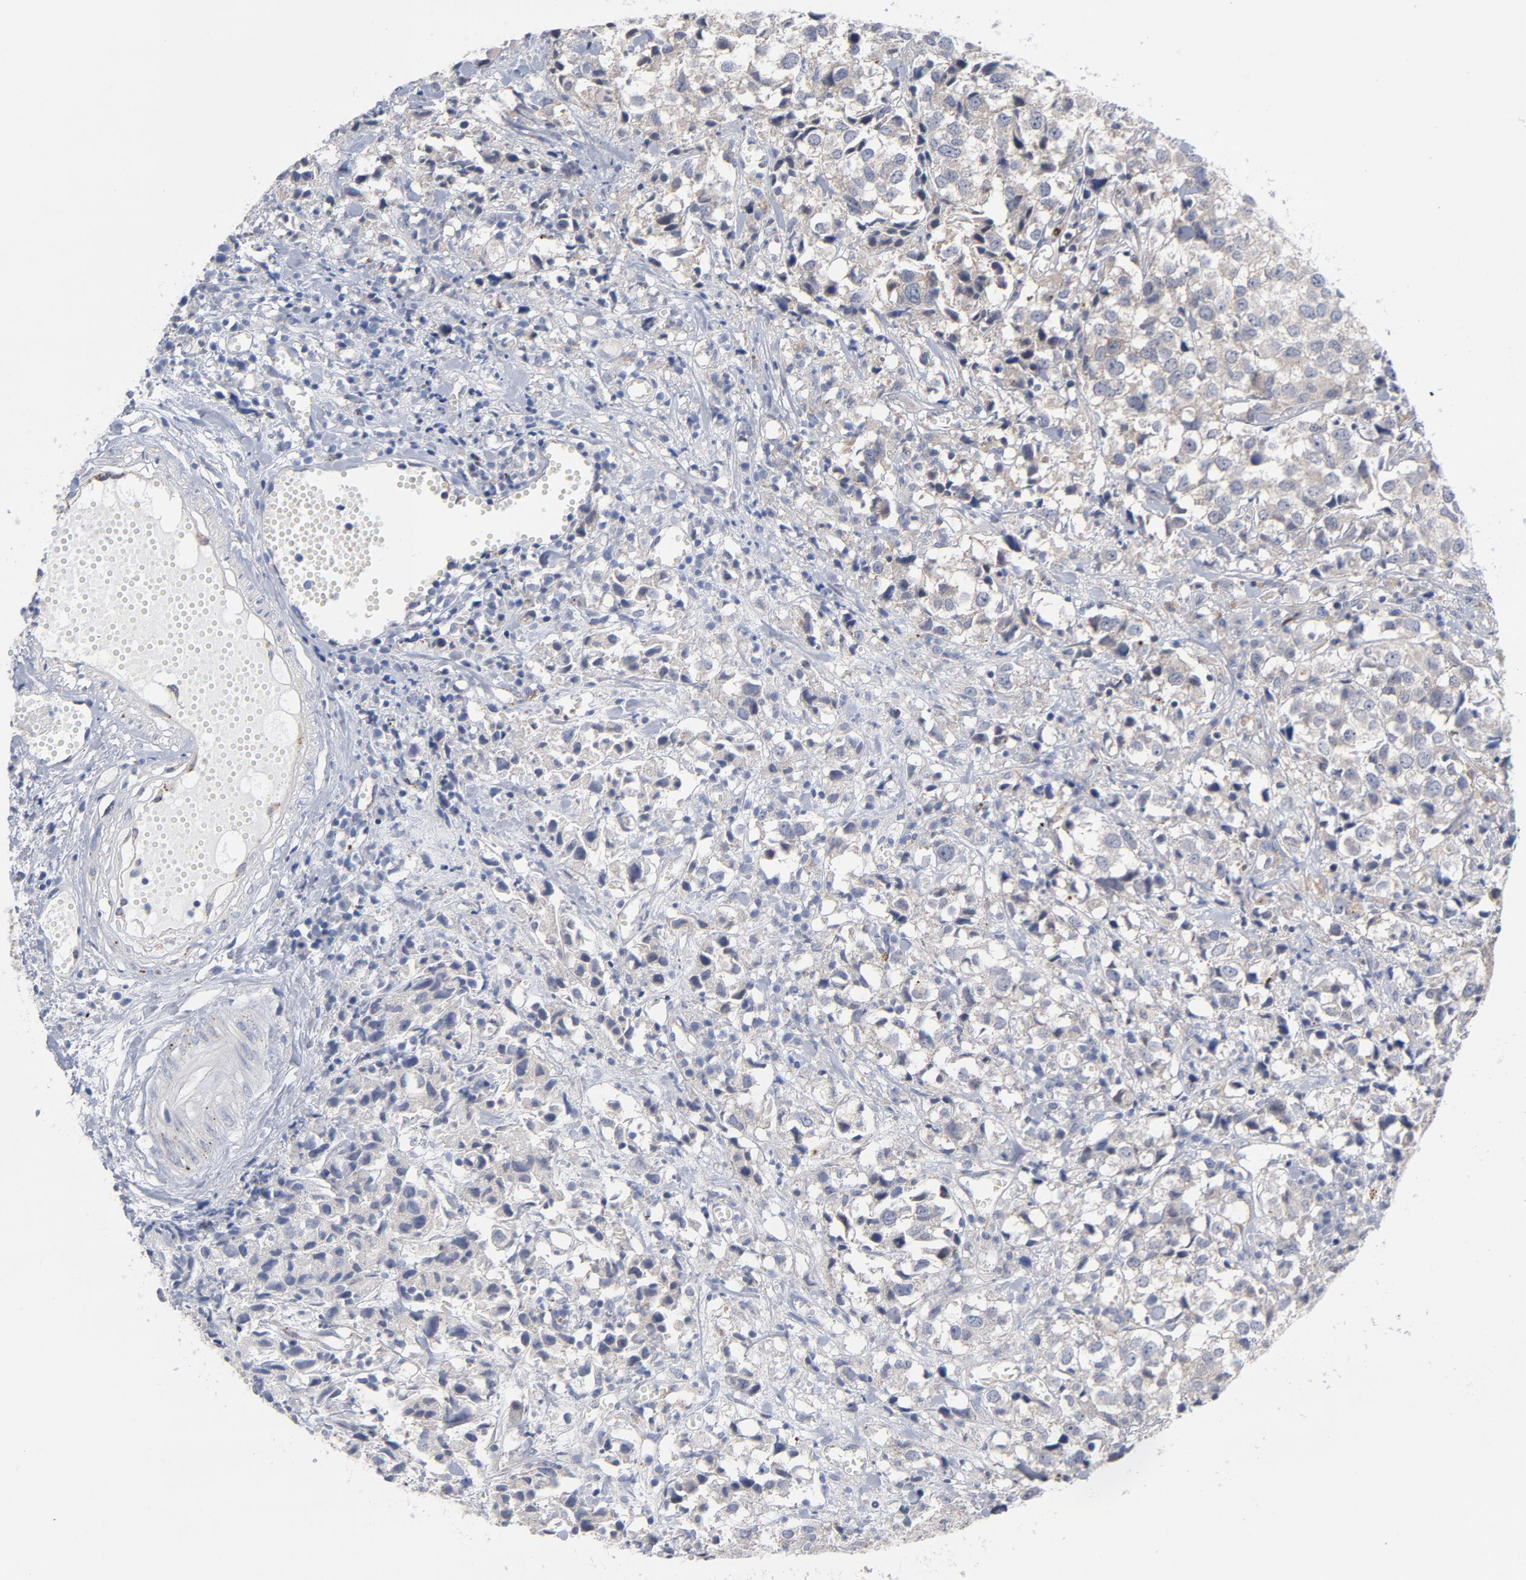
{"staining": {"intensity": "negative", "quantity": "none", "location": "none"}, "tissue": "urothelial cancer", "cell_type": "Tumor cells", "image_type": "cancer", "snomed": [{"axis": "morphology", "description": "Urothelial carcinoma, High grade"}, {"axis": "topography", "description": "Urinary bladder"}], "caption": "Tumor cells are negative for brown protein staining in high-grade urothelial carcinoma.", "gene": "AKT2", "patient": {"sex": "female", "age": 75}}